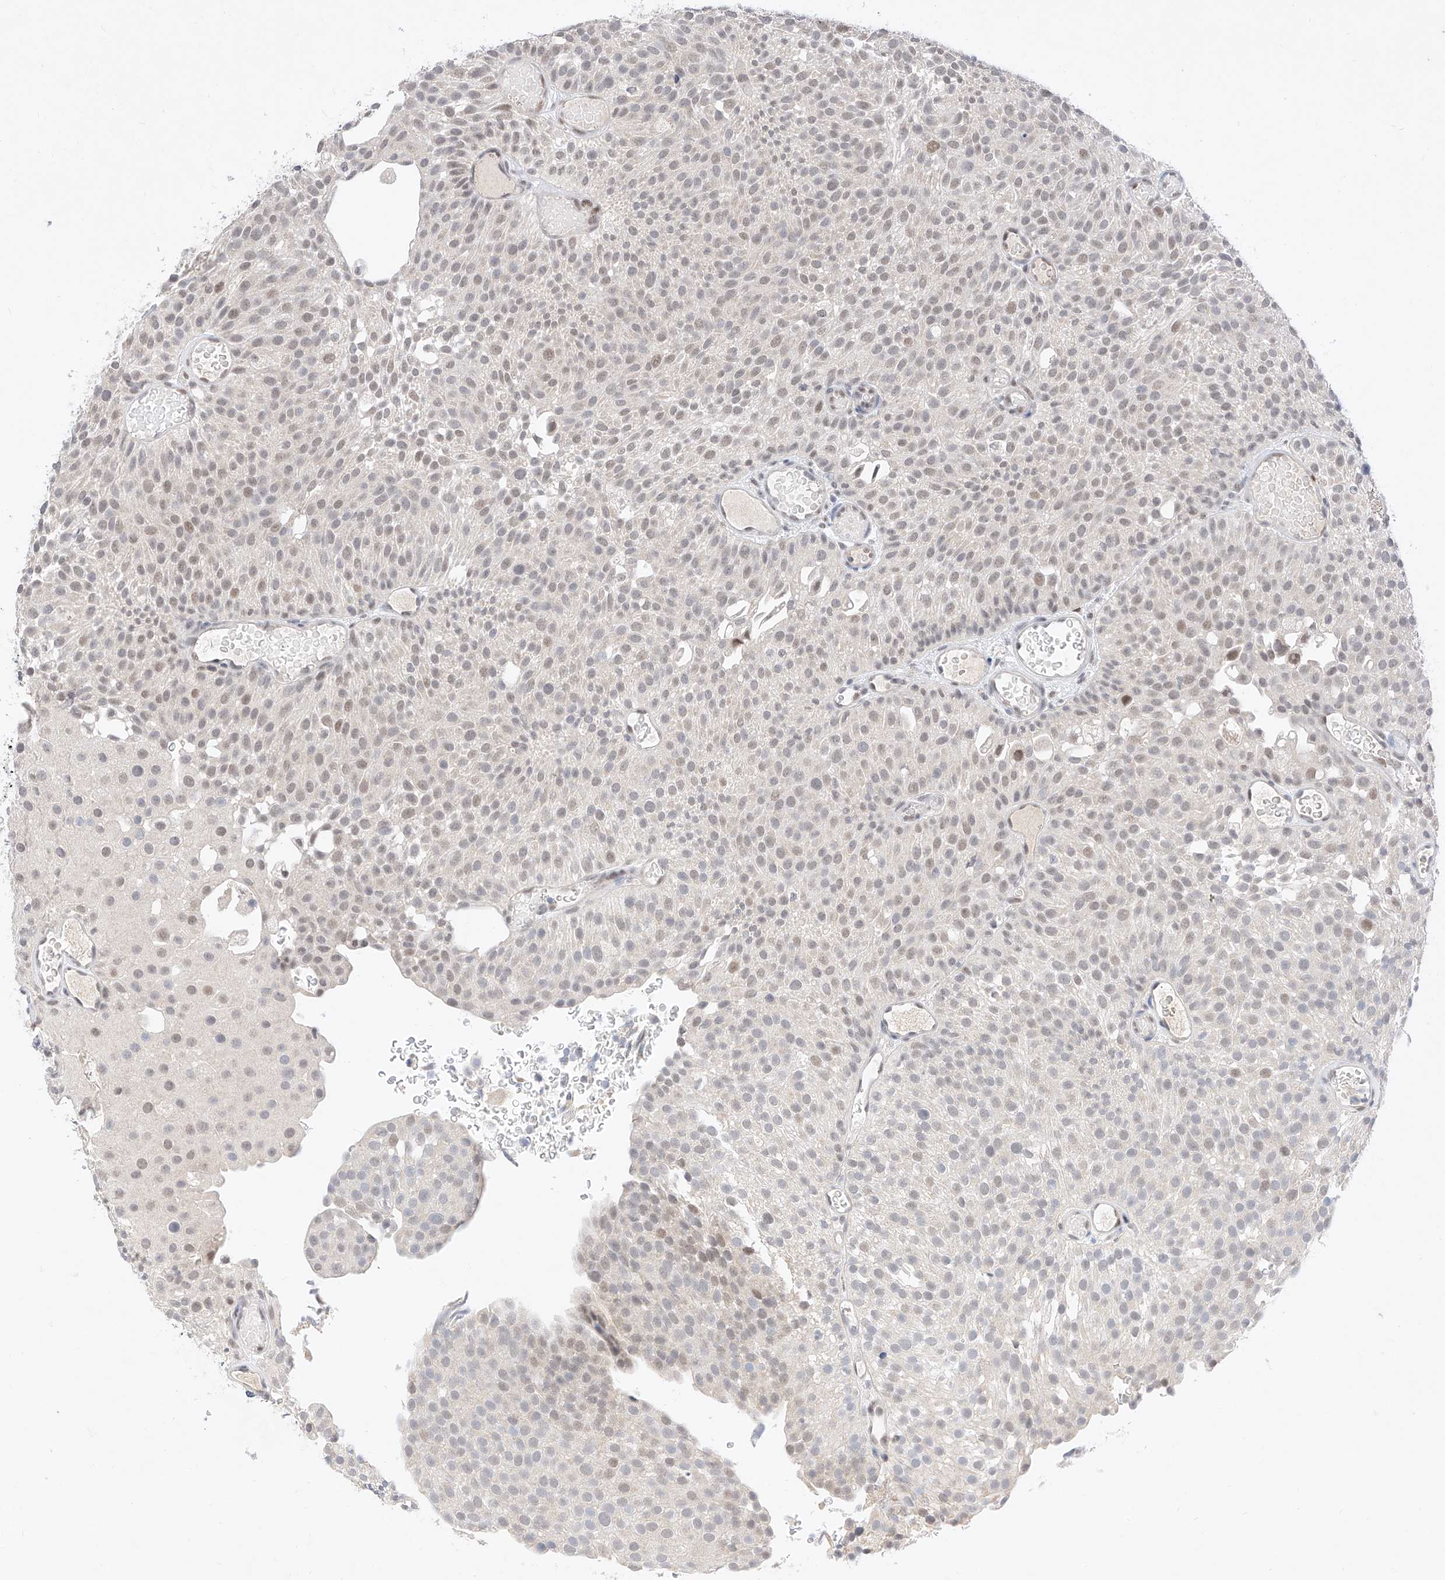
{"staining": {"intensity": "weak", "quantity": ">75%", "location": "nuclear"}, "tissue": "urothelial cancer", "cell_type": "Tumor cells", "image_type": "cancer", "snomed": [{"axis": "morphology", "description": "Urothelial carcinoma, Low grade"}, {"axis": "topography", "description": "Urinary bladder"}], "caption": "Protein expression analysis of human urothelial carcinoma (low-grade) reveals weak nuclear expression in about >75% of tumor cells.", "gene": "KCNJ1", "patient": {"sex": "male", "age": 78}}